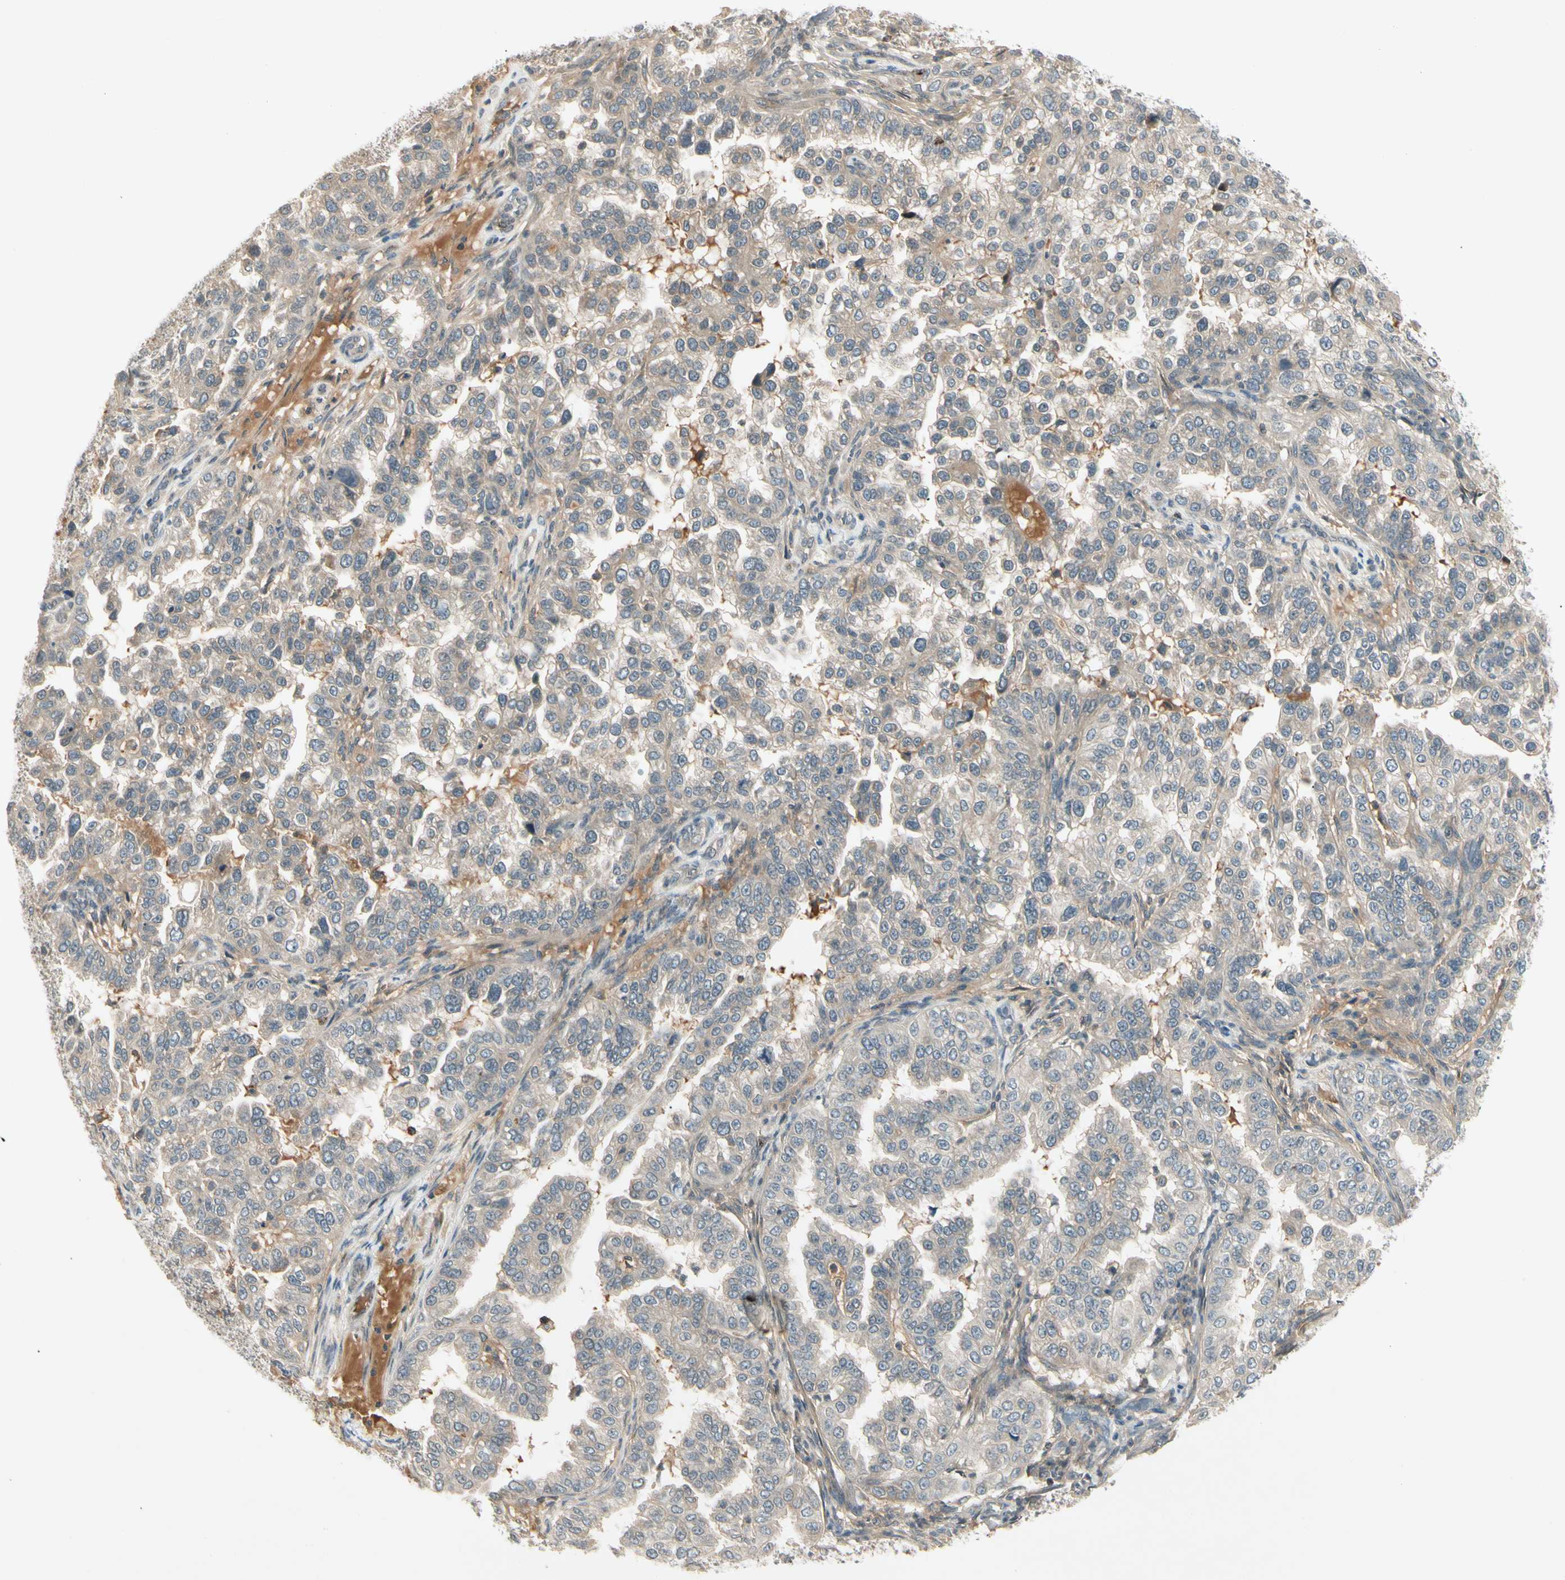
{"staining": {"intensity": "weak", "quantity": ">75%", "location": "cytoplasmic/membranous"}, "tissue": "endometrial cancer", "cell_type": "Tumor cells", "image_type": "cancer", "snomed": [{"axis": "morphology", "description": "Adenocarcinoma, NOS"}, {"axis": "topography", "description": "Endometrium"}], "caption": "Immunohistochemical staining of endometrial cancer (adenocarcinoma) reveals weak cytoplasmic/membranous protein expression in approximately >75% of tumor cells.", "gene": "CCL4", "patient": {"sex": "female", "age": 85}}